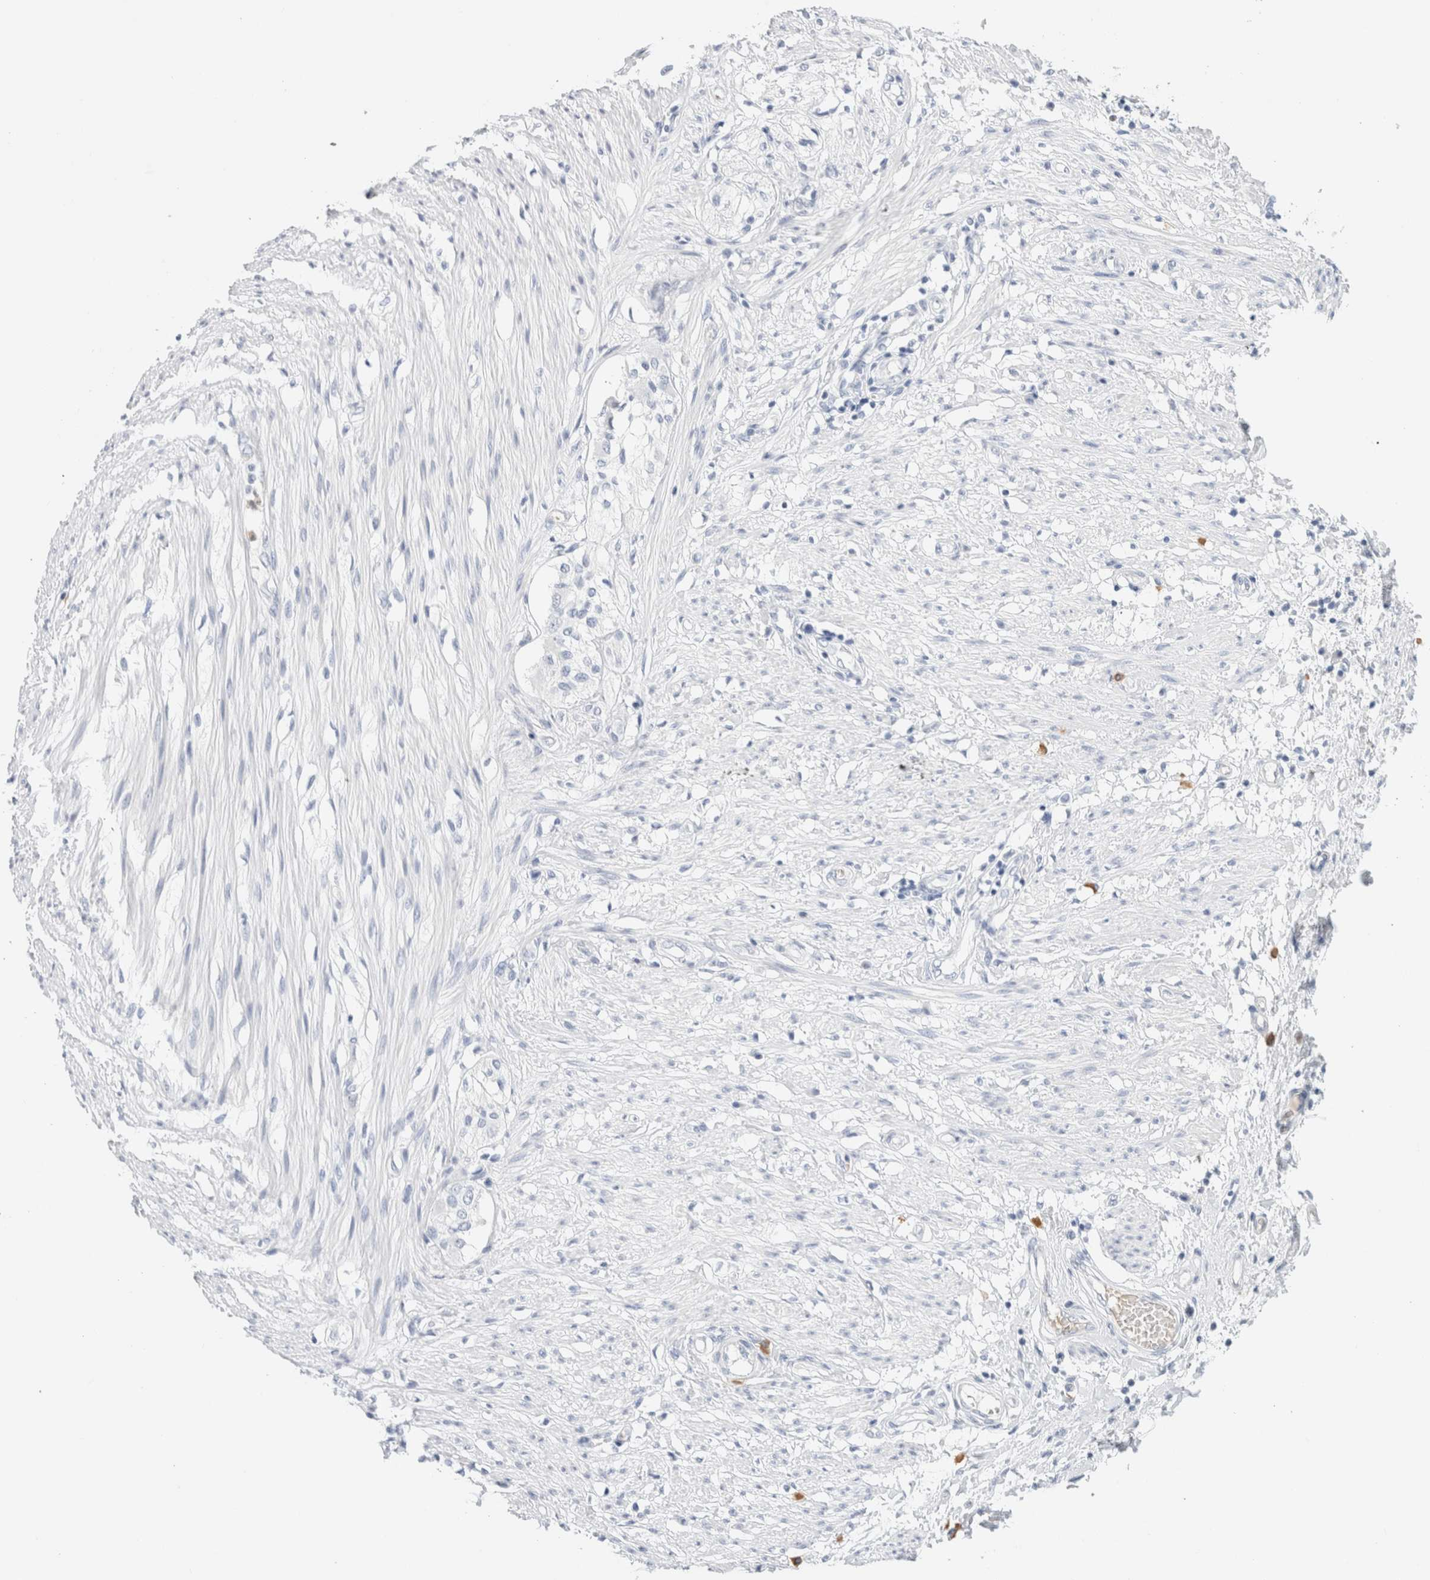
{"staining": {"intensity": "negative", "quantity": "none", "location": "none"}, "tissue": "smooth muscle", "cell_type": "Smooth muscle cells", "image_type": "normal", "snomed": [{"axis": "morphology", "description": "Normal tissue, NOS"}, {"axis": "morphology", "description": "Adenocarcinoma, NOS"}, {"axis": "topography", "description": "Smooth muscle"}, {"axis": "topography", "description": "Colon"}], "caption": "The image reveals no staining of smooth muscle cells in normal smooth muscle.", "gene": "ARG1", "patient": {"sex": "male", "age": 14}}